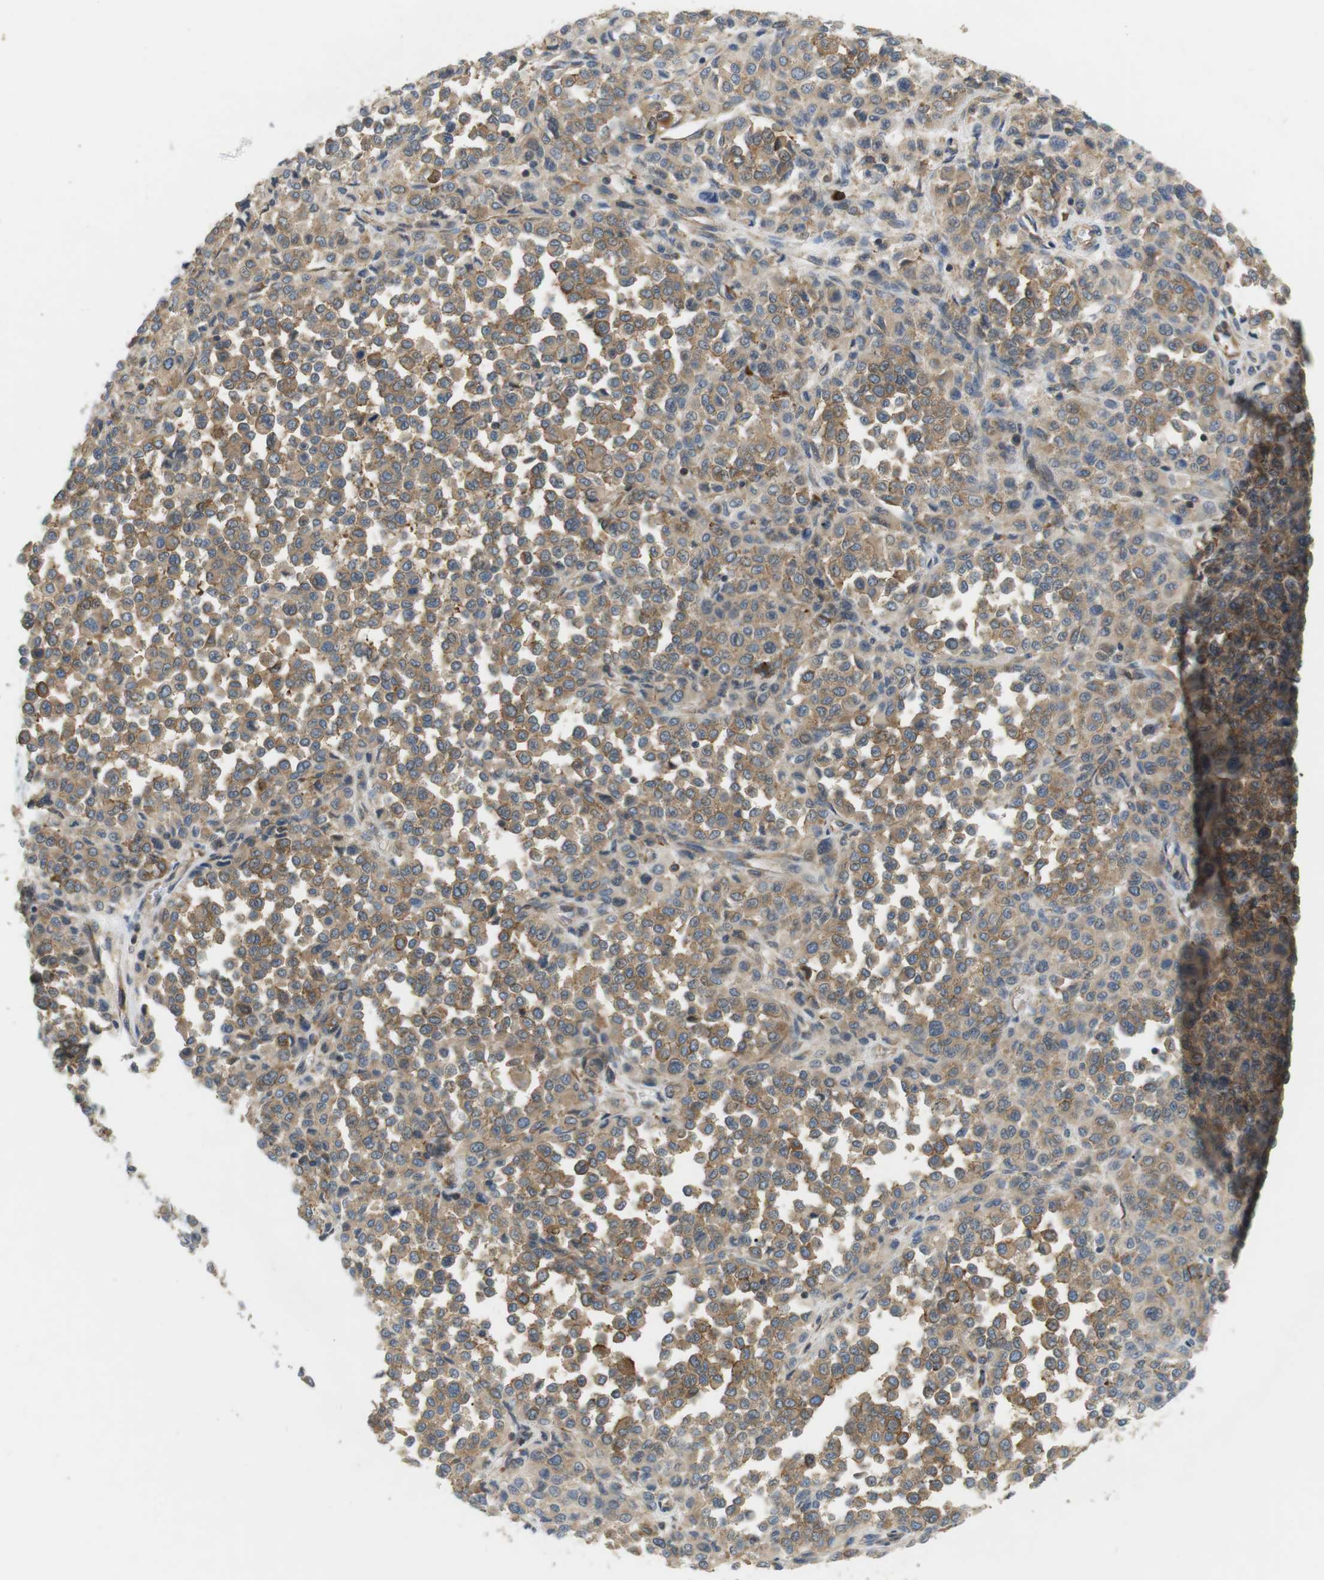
{"staining": {"intensity": "moderate", "quantity": ">75%", "location": "cytoplasmic/membranous"}, "tissue": "melanoma", "cell_type": "Tumor cells", "image_type": "cancer", "snomed": [{"axis": "morphology", "description": "Malignant melanoma, Metastatic site"}, {"axis": "topography", "description": "Pancreas"}], "caption": "IHC of human melanoma reveals medium levels of moderate cytoplasmic/membranous expression in approximately >75% of tumor cells.", "gene": "TMEM200A", "patient": {"sex": "female", "age": 30}}